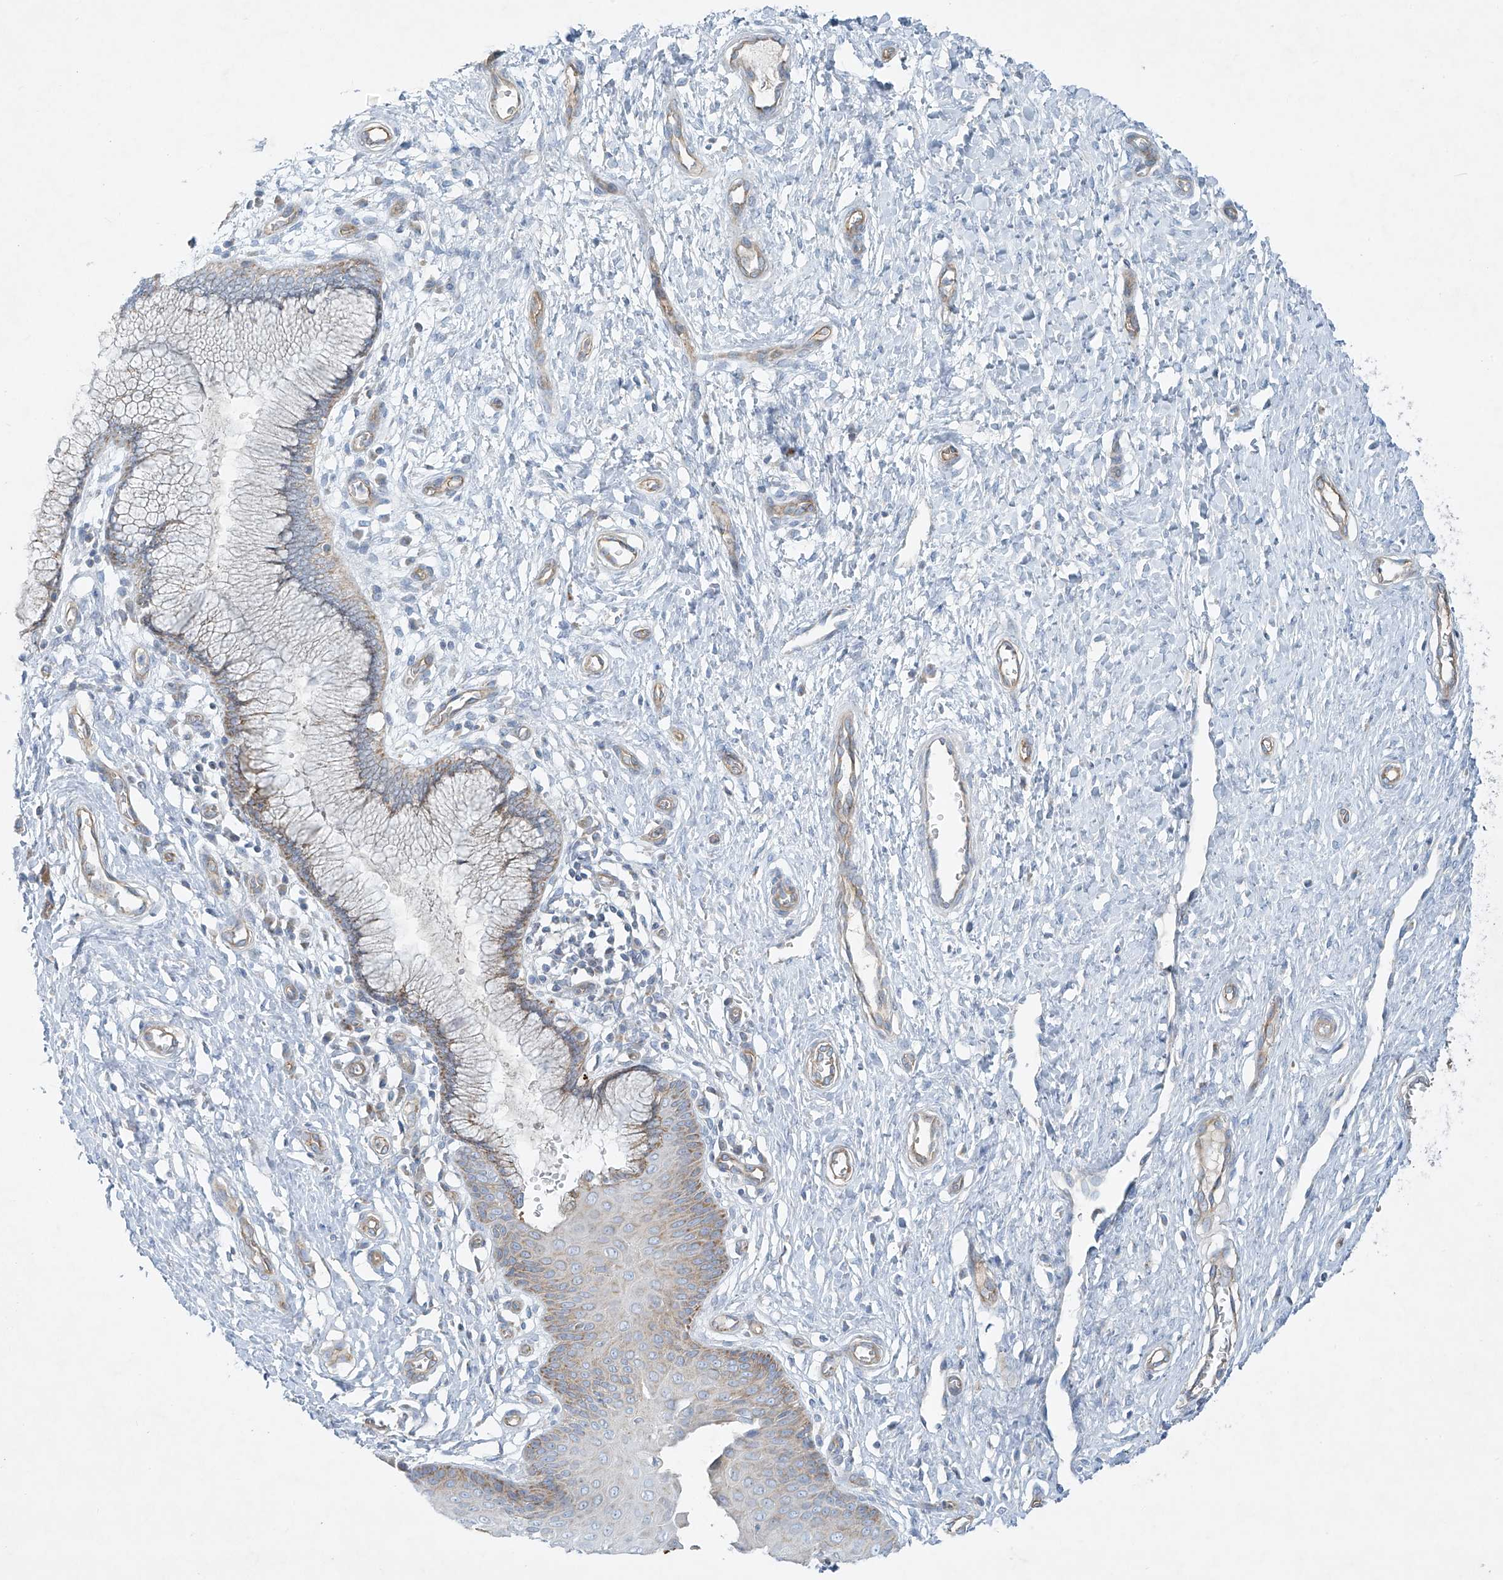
{"staining": {"intensity": "moderate", "quantity": "<25%", "location": "cytoplasmic/membranous"}, "tissue": "cervix", "cell_type": "Glandular cells", "image_type": "normal", "snomed": [{"axis": "morphology", "description": "Normal tissue, NOS"}, {"axis": "topography", "description": "Cervix"}], "caption": "Glandular cells exhibit moderate cytoplasmic/membranous positivity in about <25% of cells in unremarkable cervix.", "gene": "VAMP5", "patient": {"sex": "female", "age": 55}}